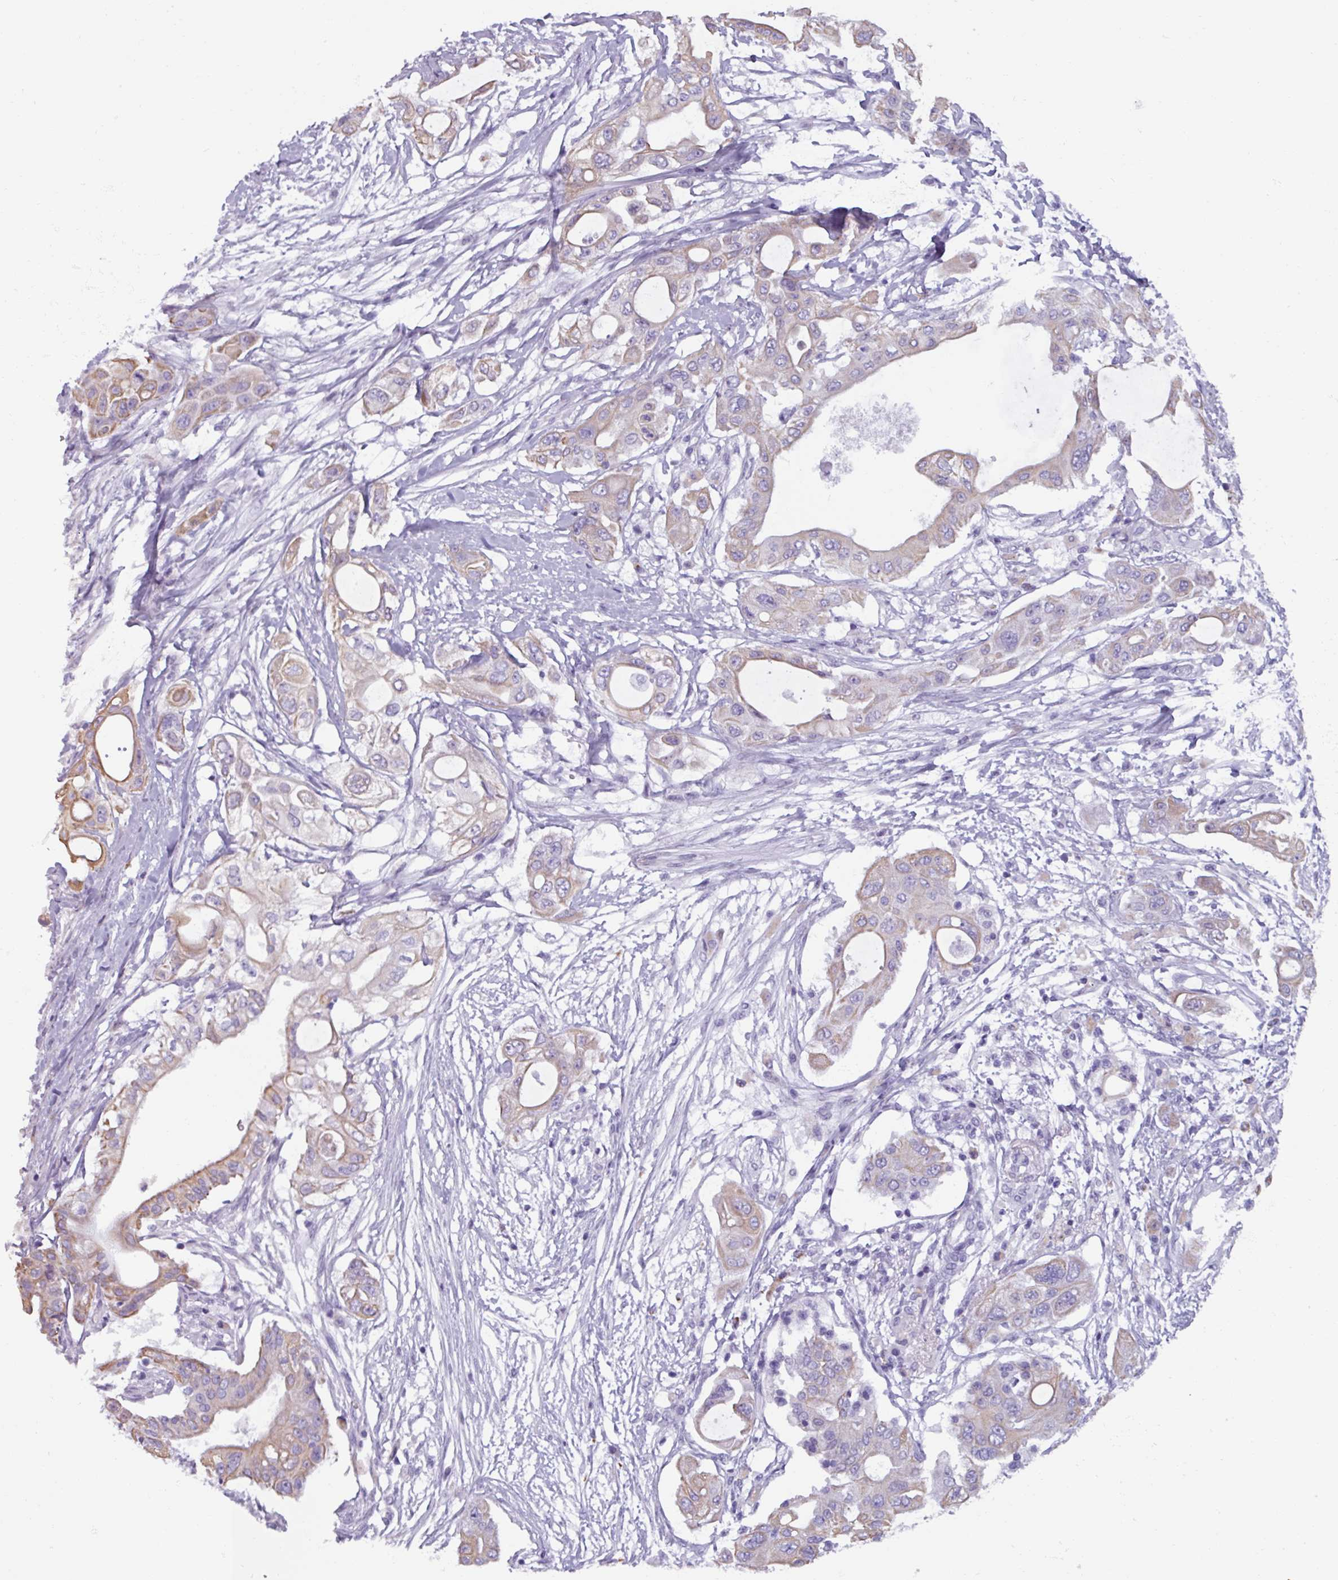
{"staining": {"intensity": "moderate", "quantity": "<25%", "location": "cytoplasmic/membranous"}, "tissue": "pancreatic cancer", "cell_type": "Tumor cells", "image_type": "cancer", "snomed": [{"axis": "morphology", "description": "Adenocarcinoma, NOS"}, {"axis": "topography", "description": "Pancreas"}], "caption": "Immunohistochemical staining of pancreatic cancer (adenocarcinoma) reveals low levels of moderate cytoplasmic/membranous staining in about <25% of tumor cells.", "gene": "SPESP1", "patient": {"sex": "male", "age": 68}}